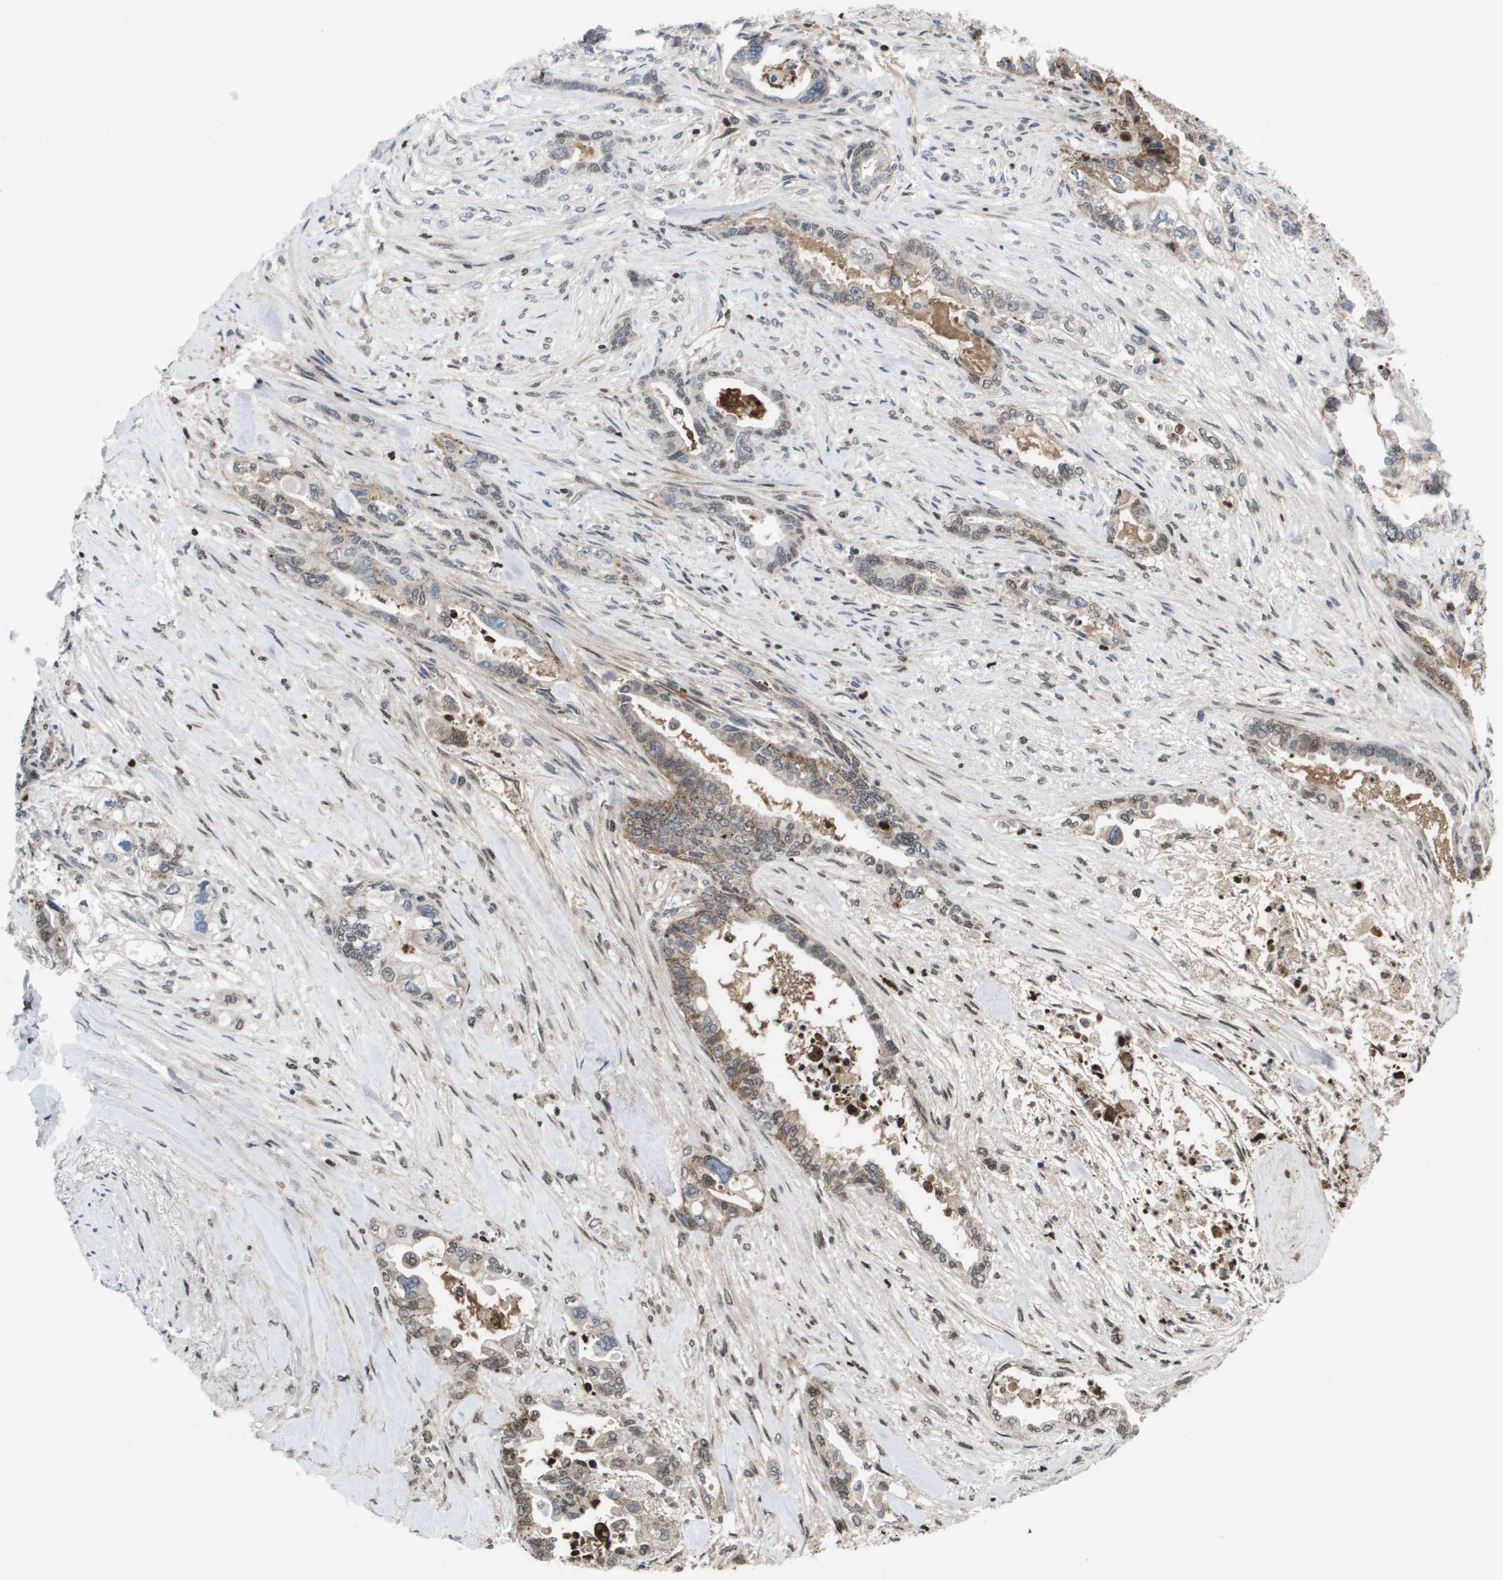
{"staining": {"intensity": "weak", "quantity": ">75%", "location": "cytoplasmic/membranous"}, "tissue": "pancreatic cancer", "cell_type": "Tumor cells", "image_type": "cancer", "snomed": [{"axis": "morphology", "description": "Adenocarcinoma, NOS"}, {"axis": "topography", "description": "Pancreas"}], "caption": "Protein expression analysis of human pancreatic cancer (adenocarcinoma) reveals weak cytoplasmic/membranous positivity in approximately >75% of tumor cells. Ihc stains the protein of interest in brown and the nuclei are stained blue.", "gene": "SERPINC1", "patient": {"sex": "male", "age": 70}}